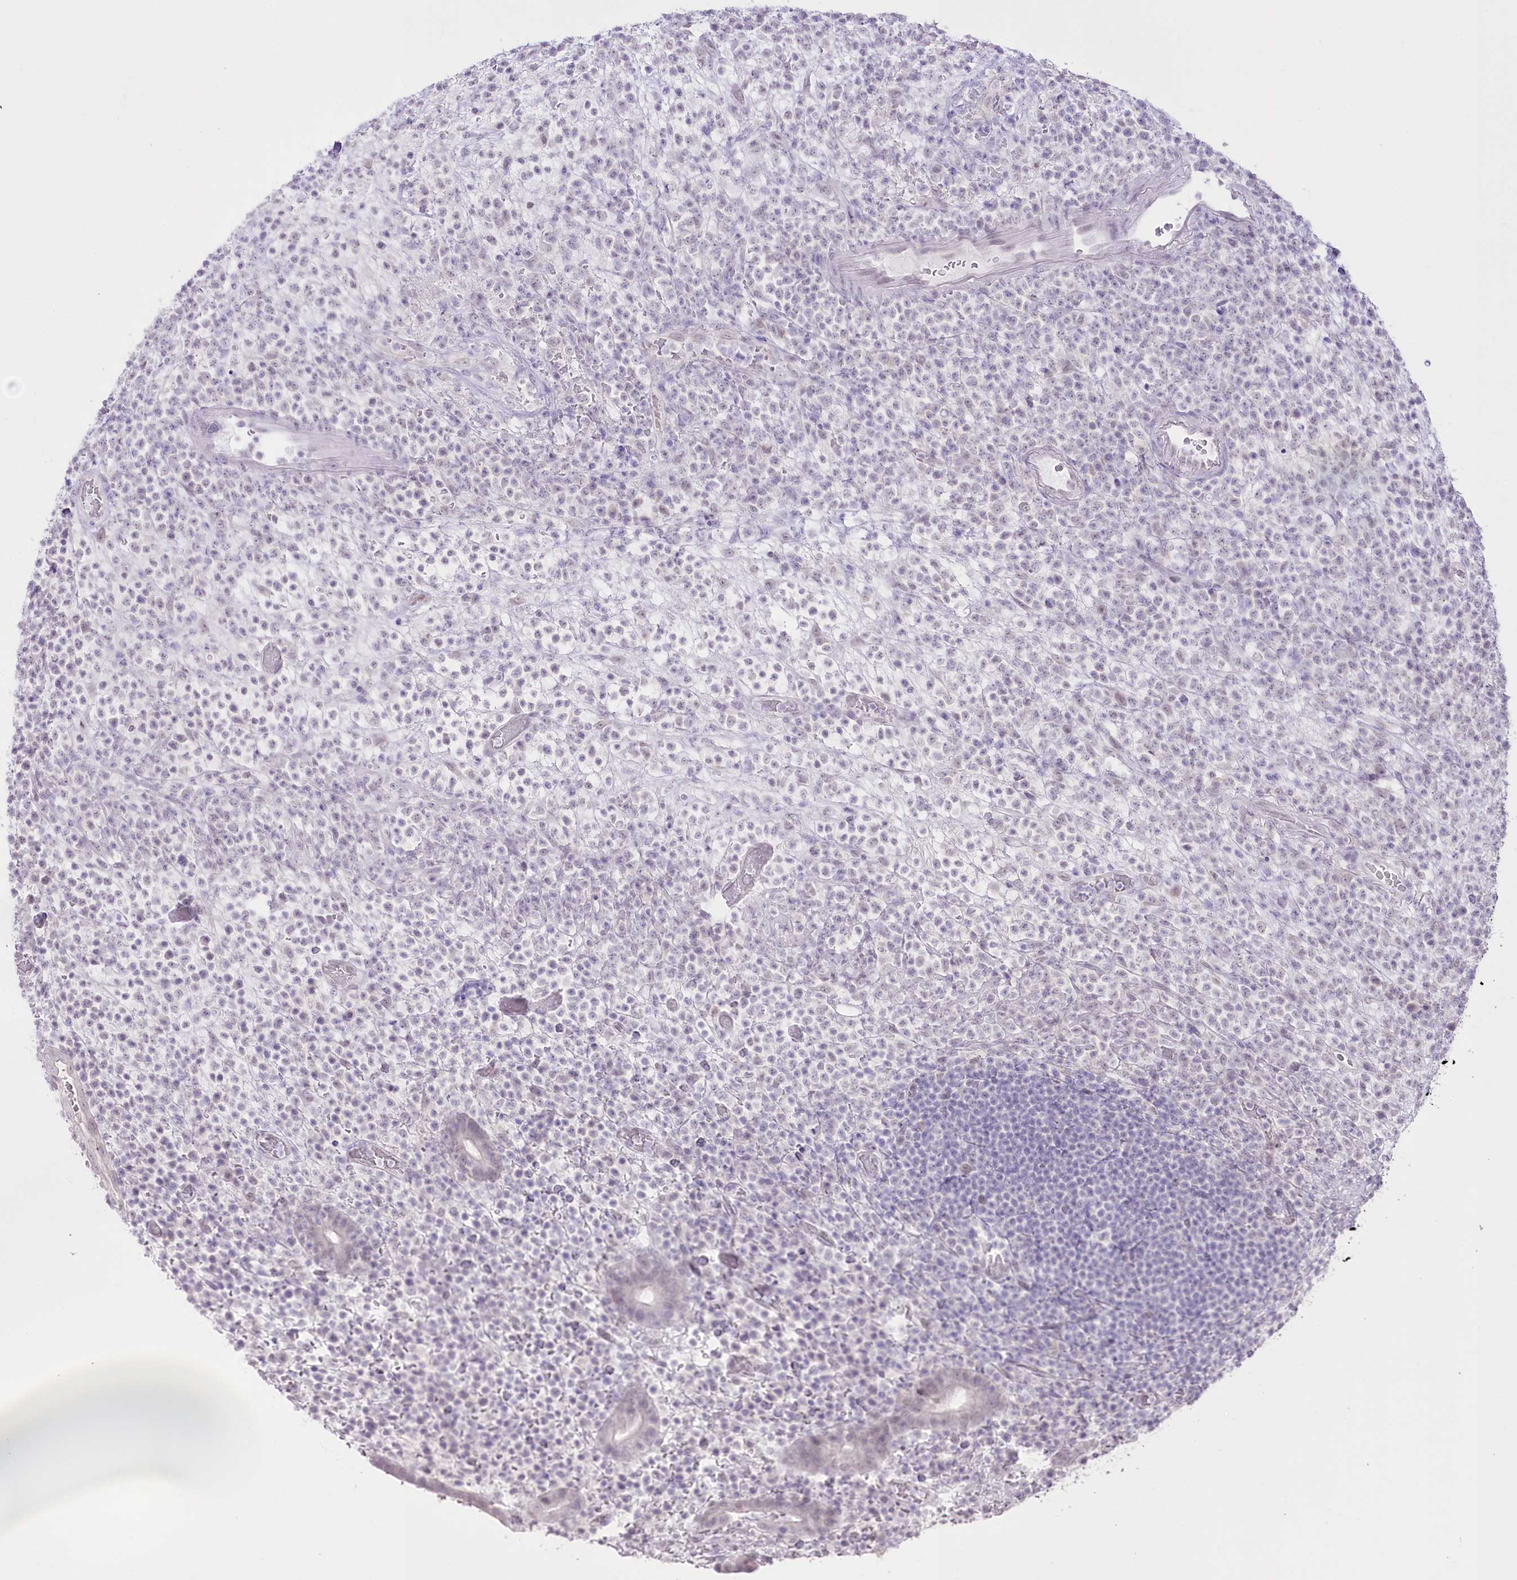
{"staining": {"intensity": "negative", "quantity": "none", "location": "none"}, "tissue": "lymphoma", "cell_type": "Tumor cells", "image_type": "cancer", "snomed": [{"axis": "morphology", "description": "Malignant lymphoma, non-Hodgkin's type, High grade"}, {"axis": "topography", "description": "Colon"}], "caption": "The image shows no staining of tumor cells in high-grade malignant lymphoma, non-Hodgkin's type. Brightfield microscopy of immunohistochemistry (IHC) stained with DAB (brown) and hematoxylin (blue), captured at high magnification.", "gene": "SLC39A10", "patient": {"sex": "female", "age": 53}}